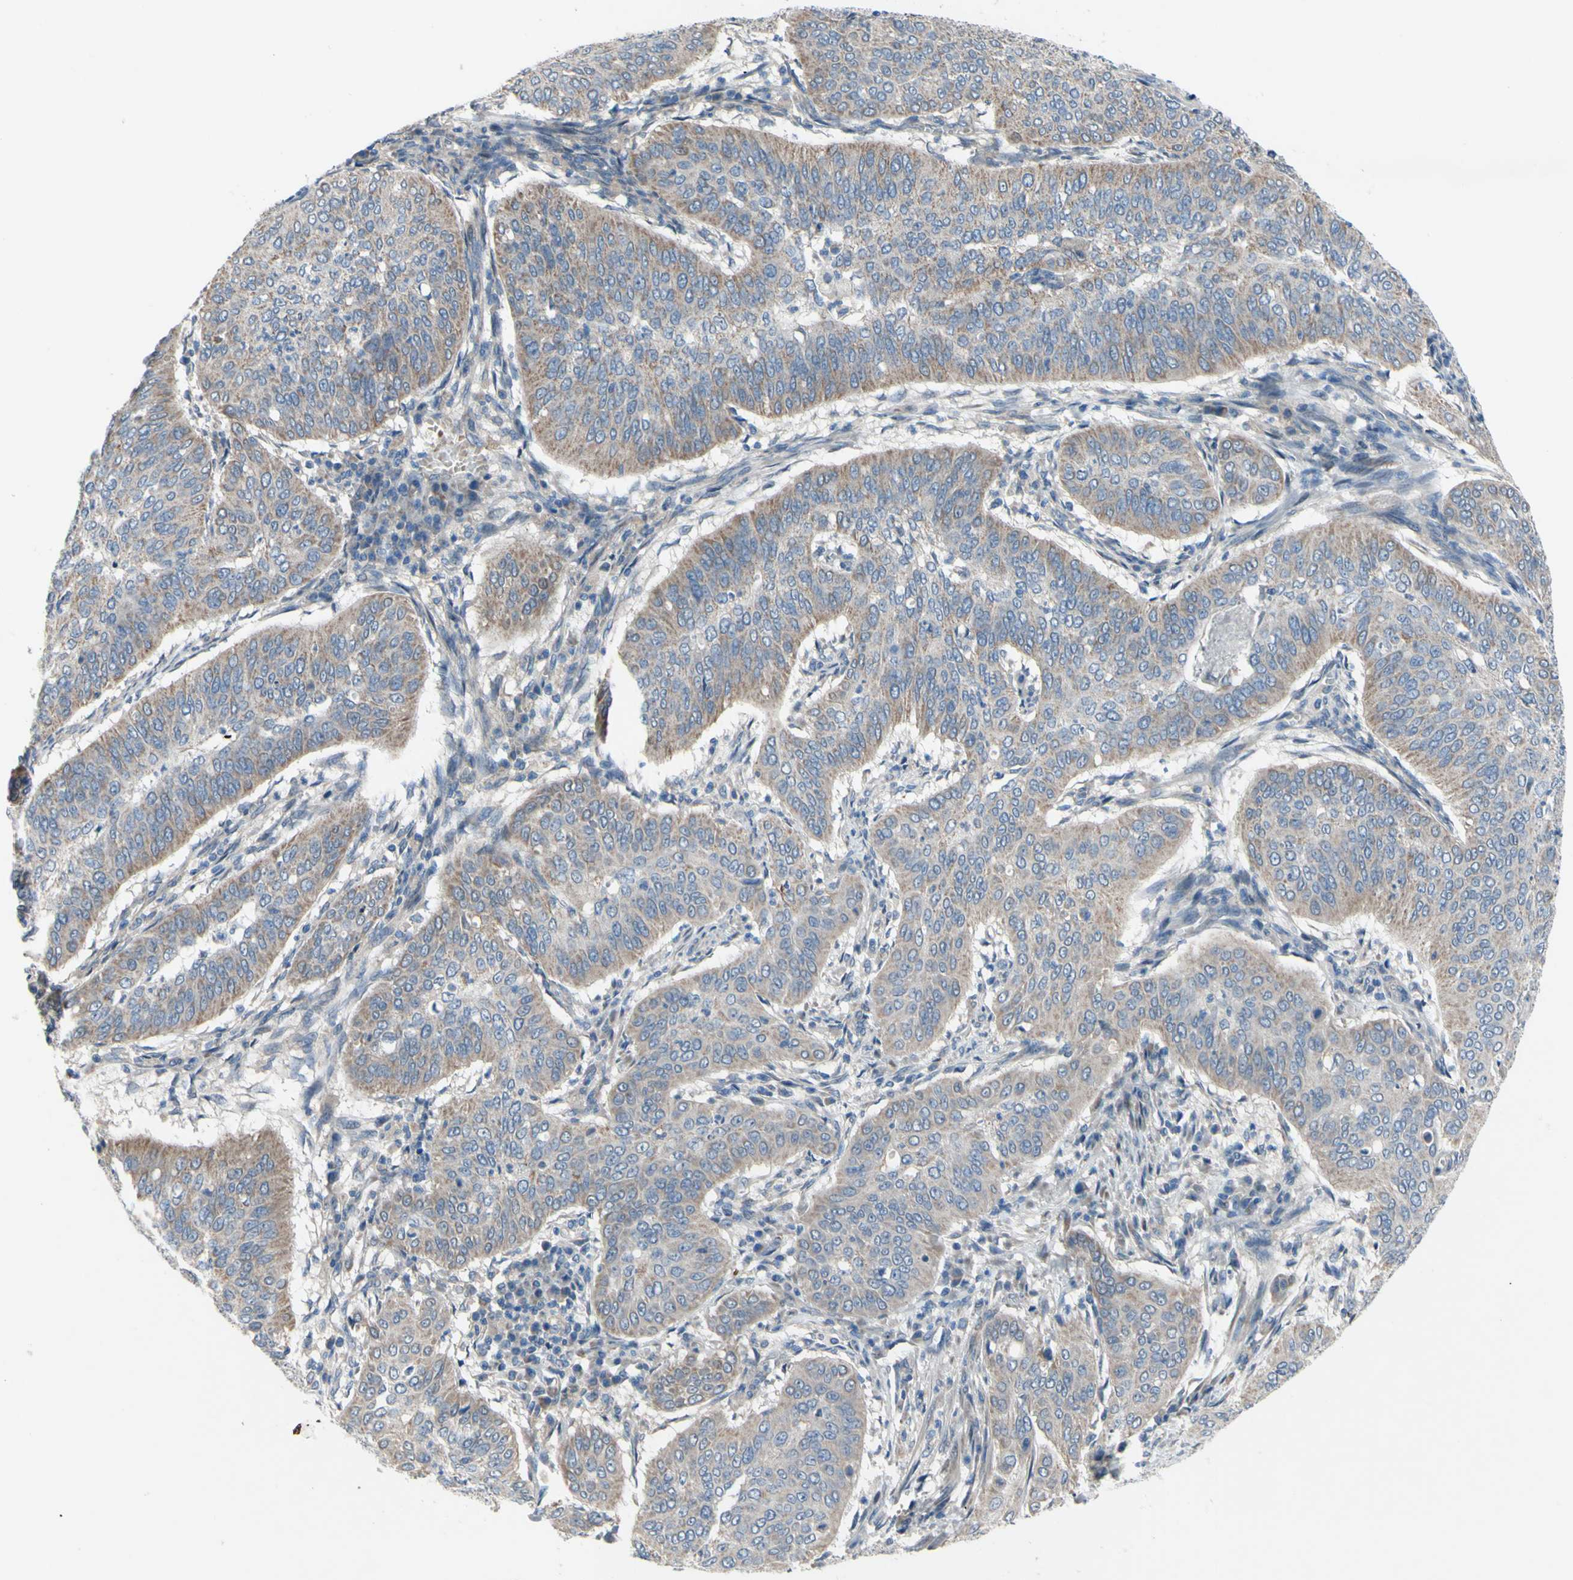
{"staining": {"intensity": "weak", "quantity": ">75%", "location": "cytoplasmic/membranous"}, "tissue": "cervical cancer", "cell_type": "Tumor cells", "image_type": "cancer", "snomed": [{"axis": "morphology", "description": "Normal tissue, NOS"}, {"axis": "morphology", "description": "Squamous cell carcinoma, NOS"}, {"axis": "topography", "description": "Cervix"}], "caption": "Brown immunohistochemical staining in cervical cancer displays weak cytoplasmic/membranous staining in about >75% of tumor cells.", "gene": "GRAMD2B", "patient": {"sex": "female", "age": 39}}